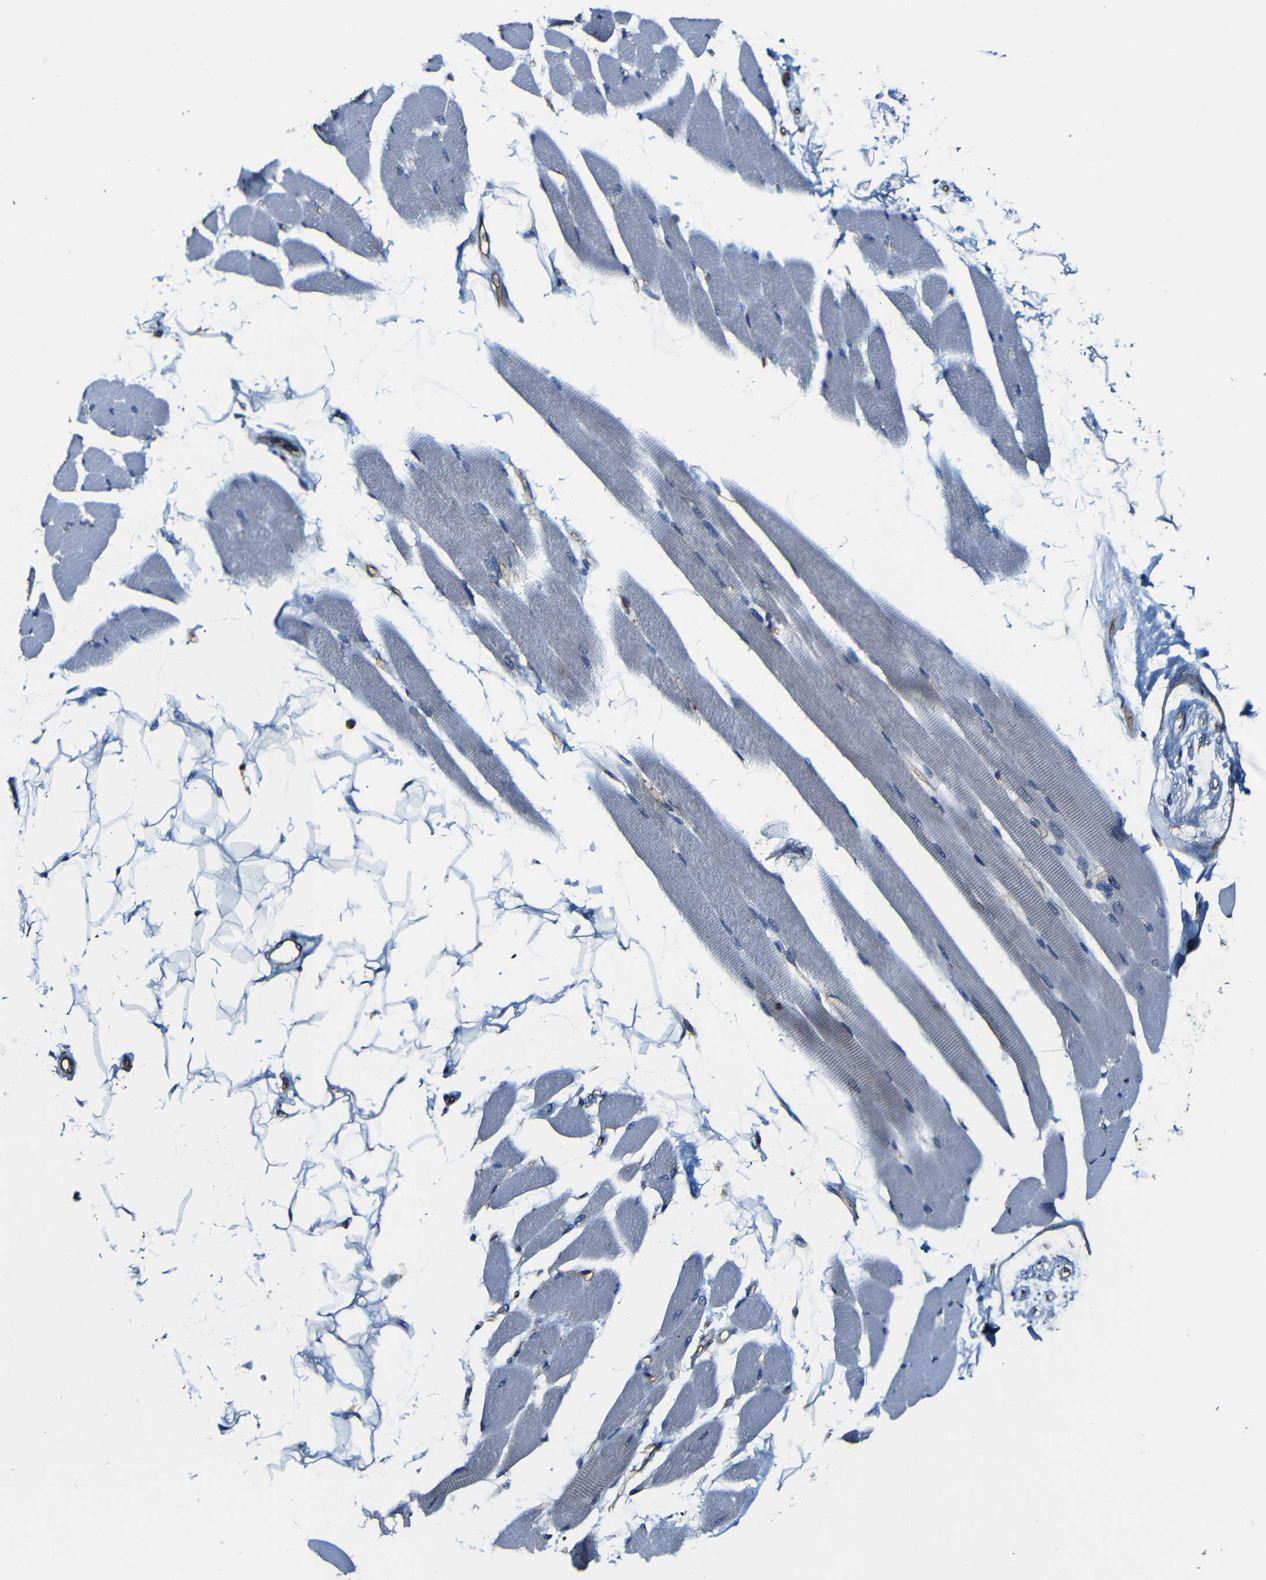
{"staining": {"intensity": "negative", "quantity": "none", "location": "none"}, "tissue": "skeletal muscle", "cell_type": "Myocytes", "image_type": "normal", "snomed": [{"axis": "morphology", "description": "Normal tissue, NOS"}, {"axis": "topography", "description": "Skeletal muscle"}, {"axis": "topography", "description": "Oral tissue"}, {"axis": "topography", "description": "Peripheral nerve tissue"}], "caption": "Benign skeletal muscle was stained to show a protein in brown. There is no significant staining in myocytes. The staining is performed using DAB brown chromogen with nuclei counter-stained in using hematoxylin.", "gene": "MSN", "patient": {"sex": "female", "age": 84}}